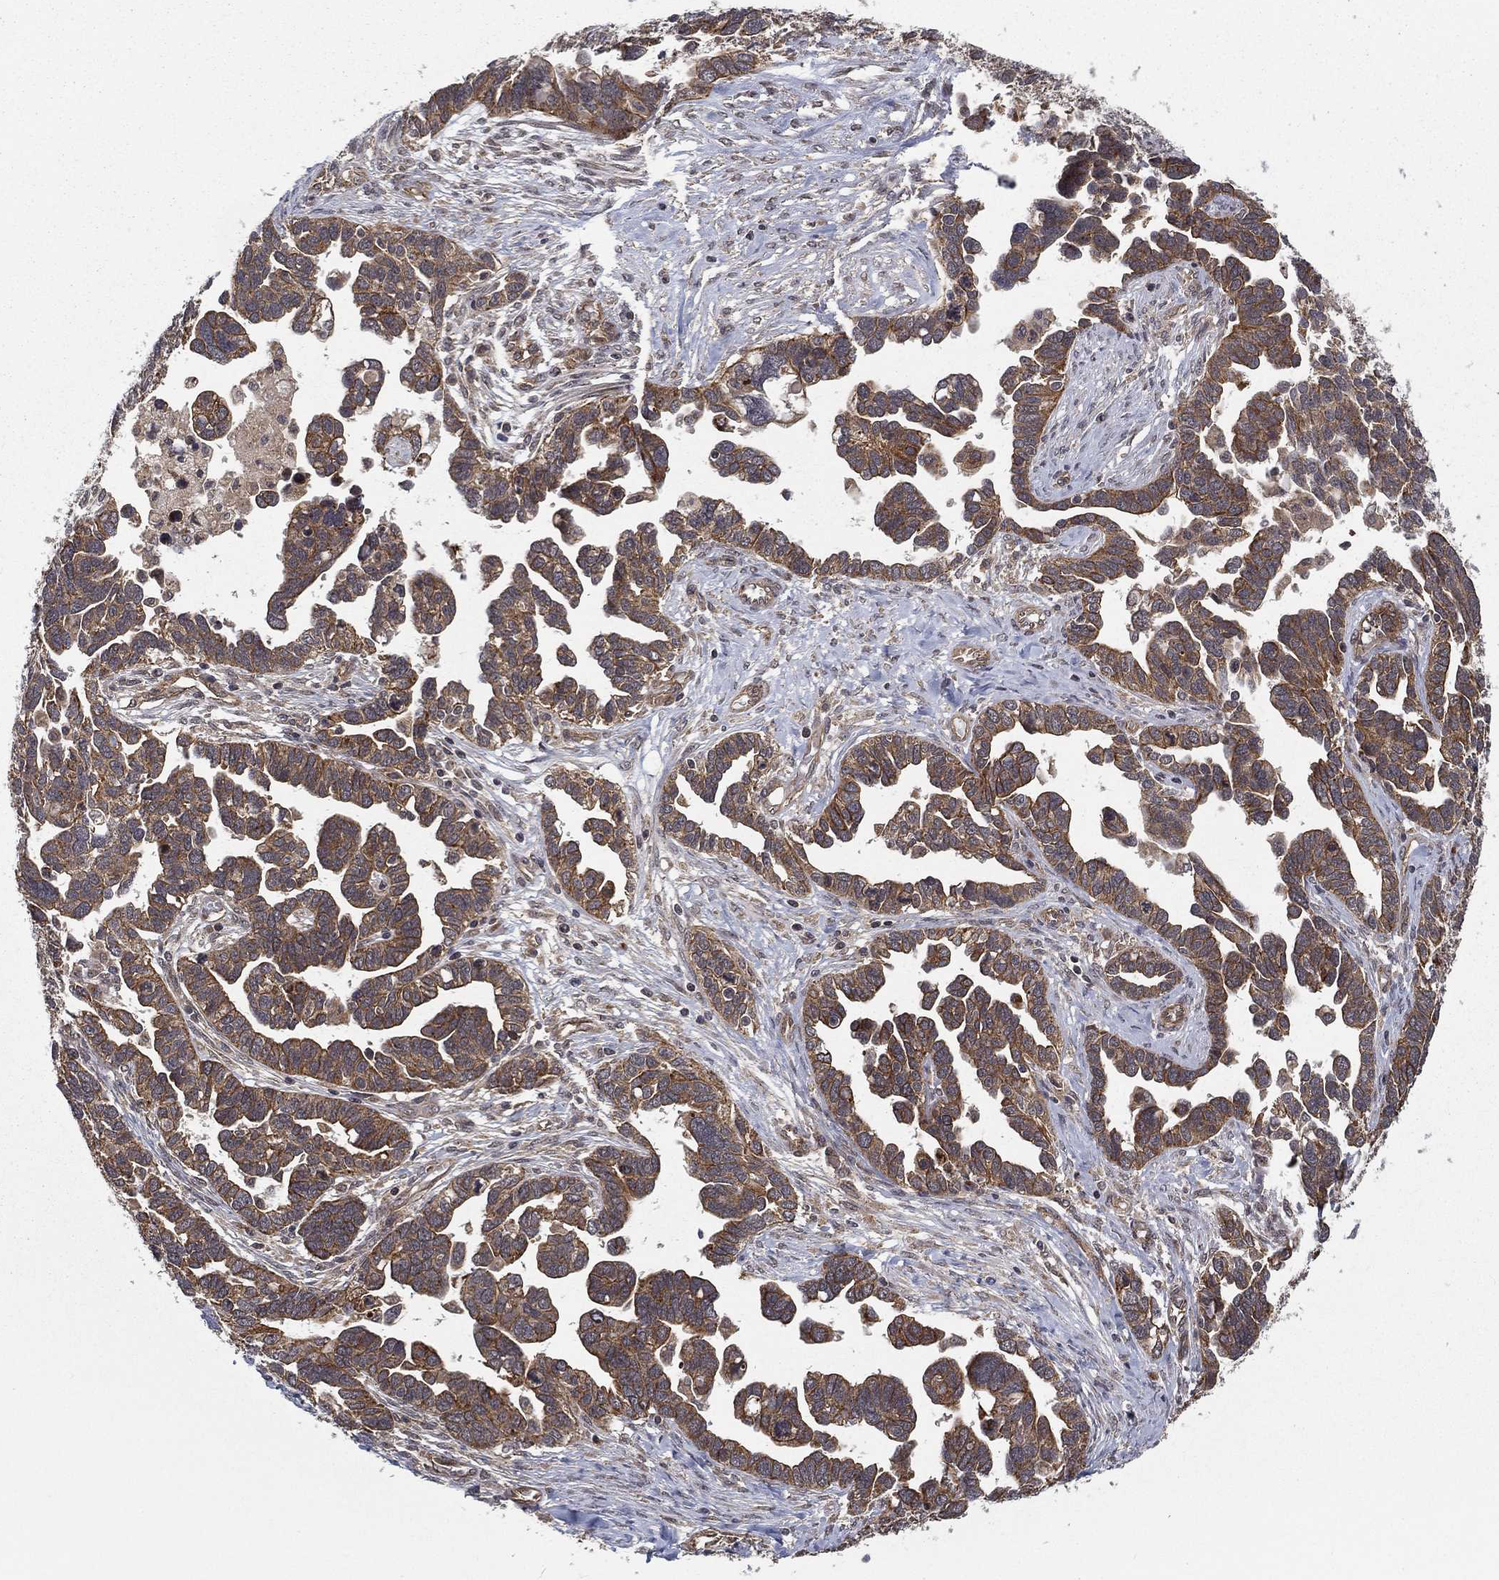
{"staining": {"intensity": "moderate", "quantity": ">75%", "location": "cytoplasmic/membranous"}, "tissue": "ovarian cancer", "cell_type": "Tumor cells", "image_type": "cancer", "snomed": [{"axis": "morphology", "description": "Cystadenocarcinoma, serous, NOS"}, {"axis": "topography", "description": "Ovary"}], "caption": "The micrograph demonstrates a brown stain indicating the presence of a protein in the cytoplasmic/membranous of tumor cells in ovarian cancer.", "gene": "UACA", "patient": {"sex": "female", "age": 54}}